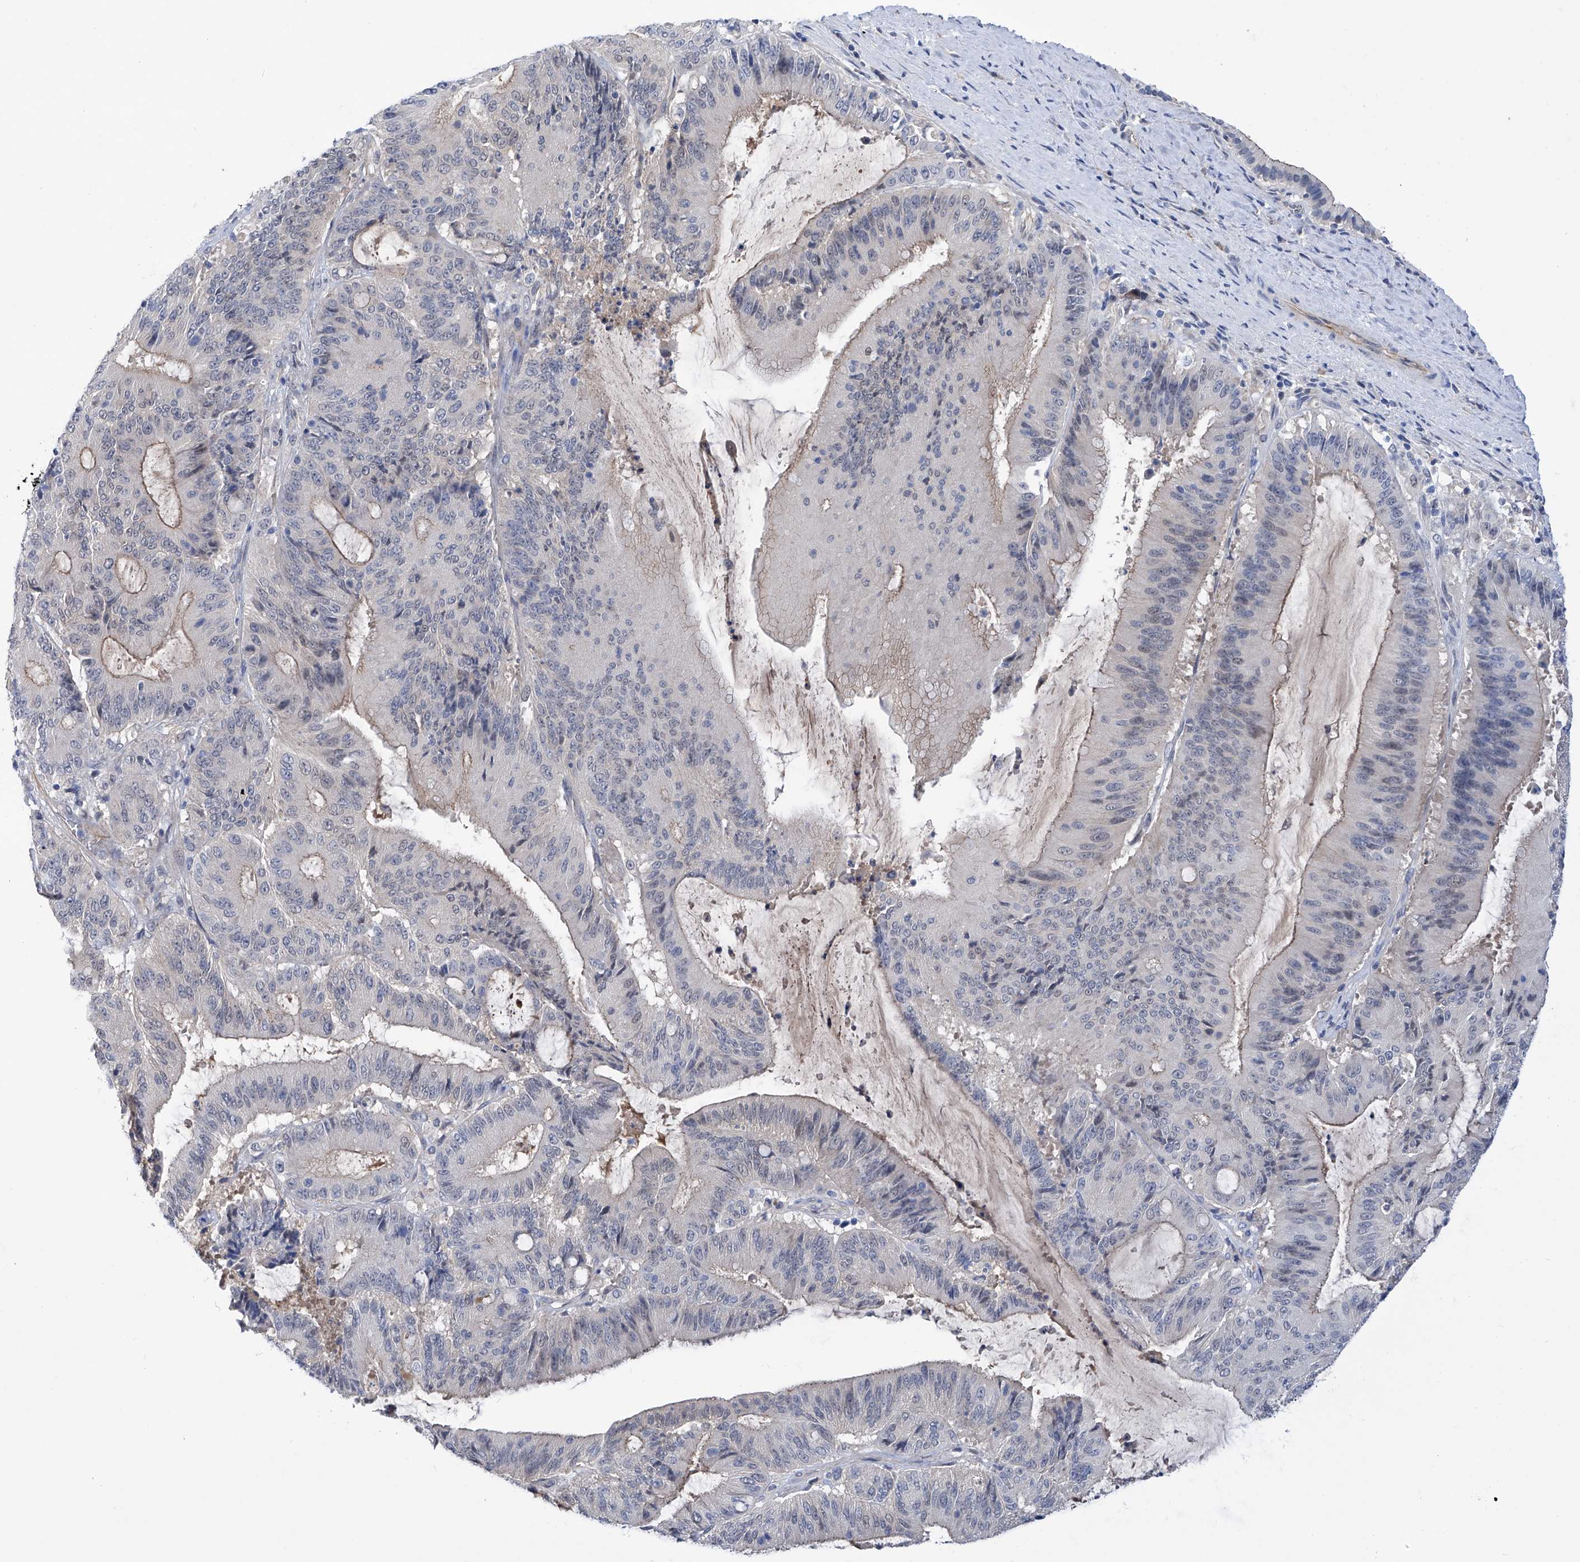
{"staining": {"intensity": "weak", "quantity": "<25%", "location": "cytoplasmic/membranous"}, "tissue": "liver cancer", "cell_type": "Tumor cells", "image_type": "cancer", "snomed": [{"axis": "morphology", "description": "Normal tissue, NOS"}, {"axis": "morphology", "description": "Cholangiocarcinoma"}, {"axis": "topography", "description": "Liver"}, {"axis": "topography", "description": "Peripheral nerve tissue"}], "caption": "Image shows no significant protein positivity in tumor cells of liver cancer (cholangiocarcinoma).", "gene": "PGM3", "patient": {"sex": "female", "age": 73}}